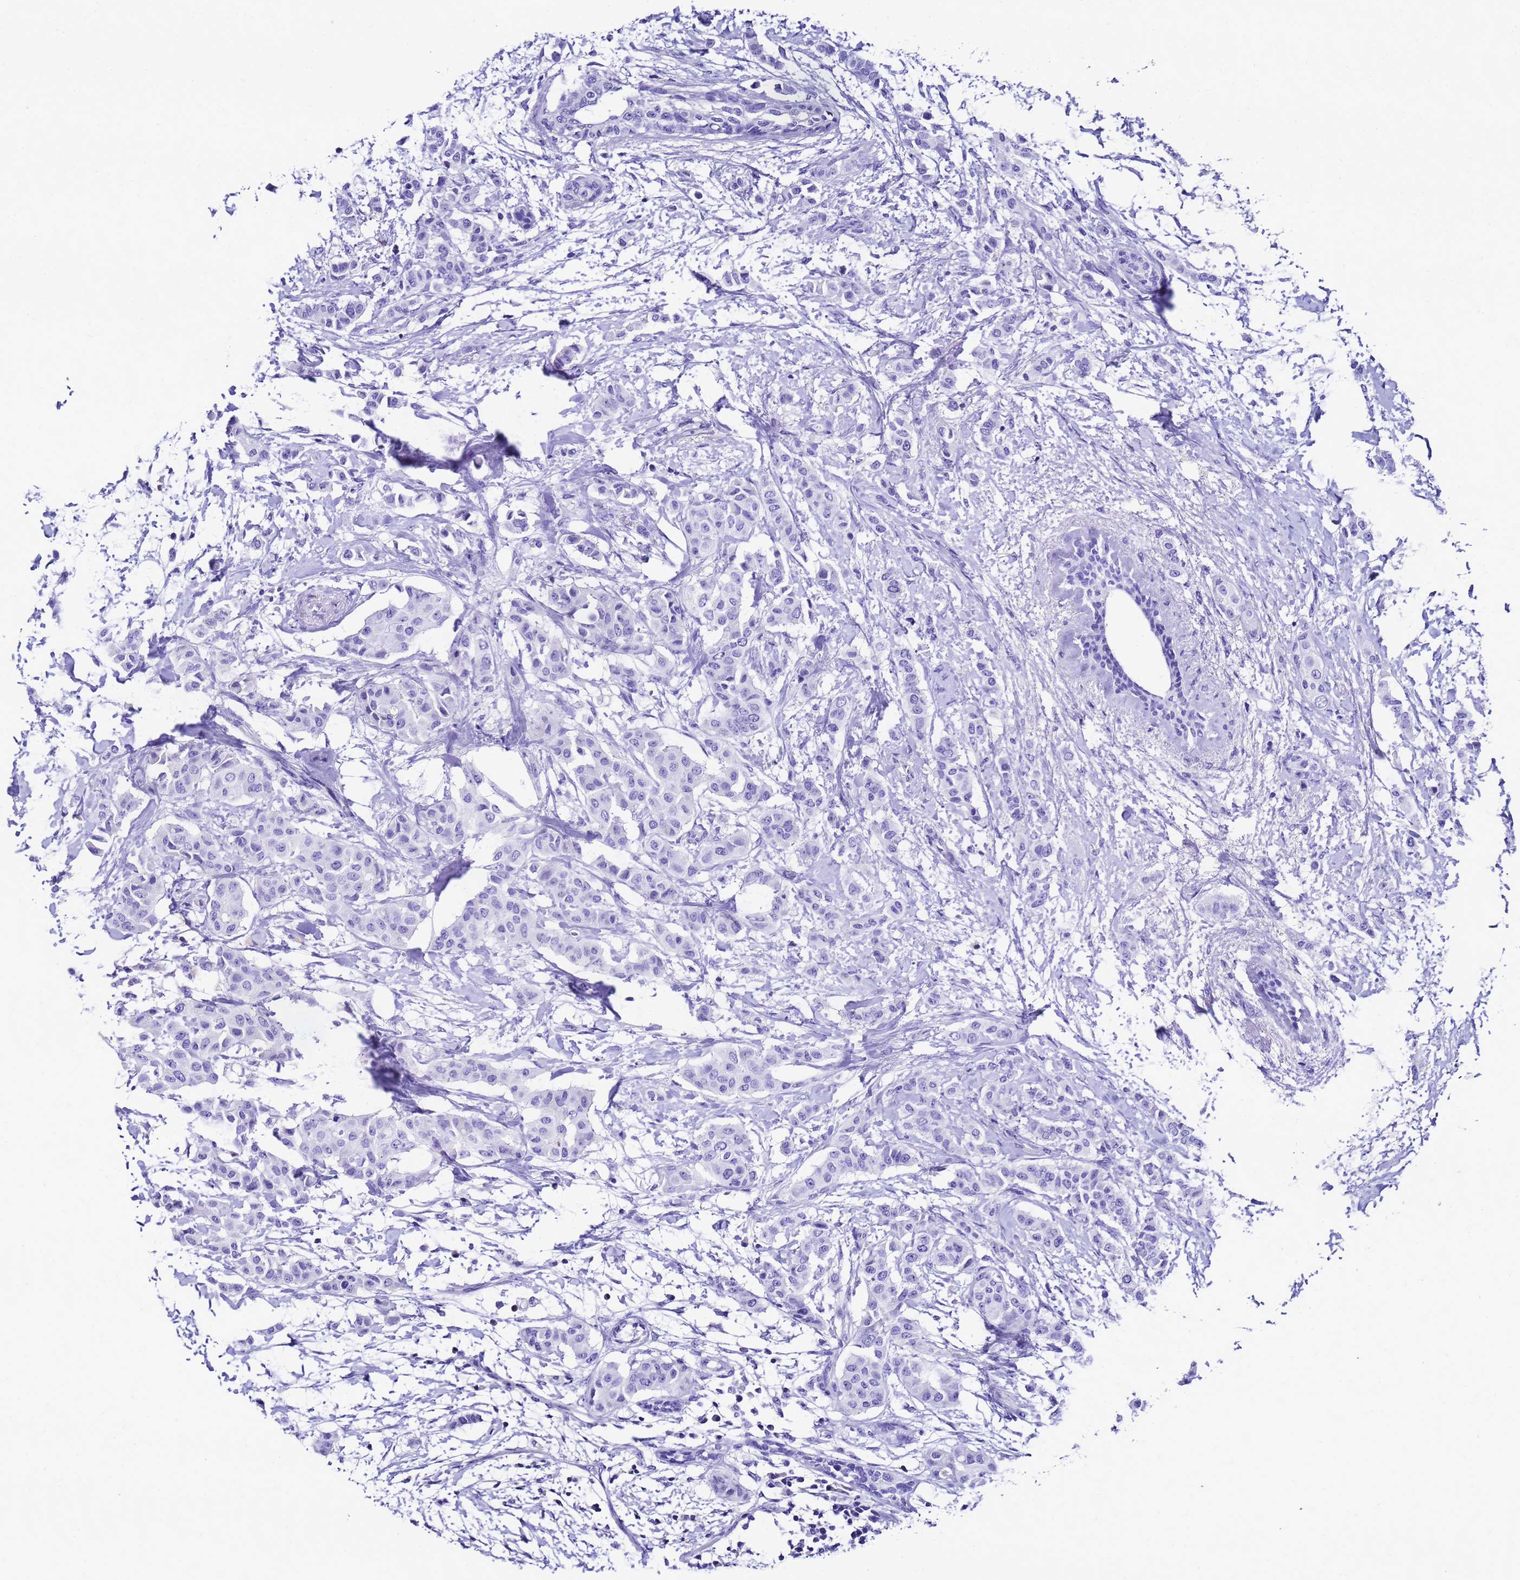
{"staining": {"intensity": "negative", "quantity": "none", "location": "none"}, "tissue": "breast cancer", "cell_type": "Tumor cells", "image_type": "cancer", "snomed": [{"axis": "morphology", "description": "Duct carcinoma"}, {"axis": "topography", "description": "Breast"}], "caption": "This is a histopathology image of immunohistochemistry staining of intraductal carcinoma (breast), which shows no expression in tumor cells.", "gene": "UGT2B10", "patient": {"sex": "female", "age": 40}}